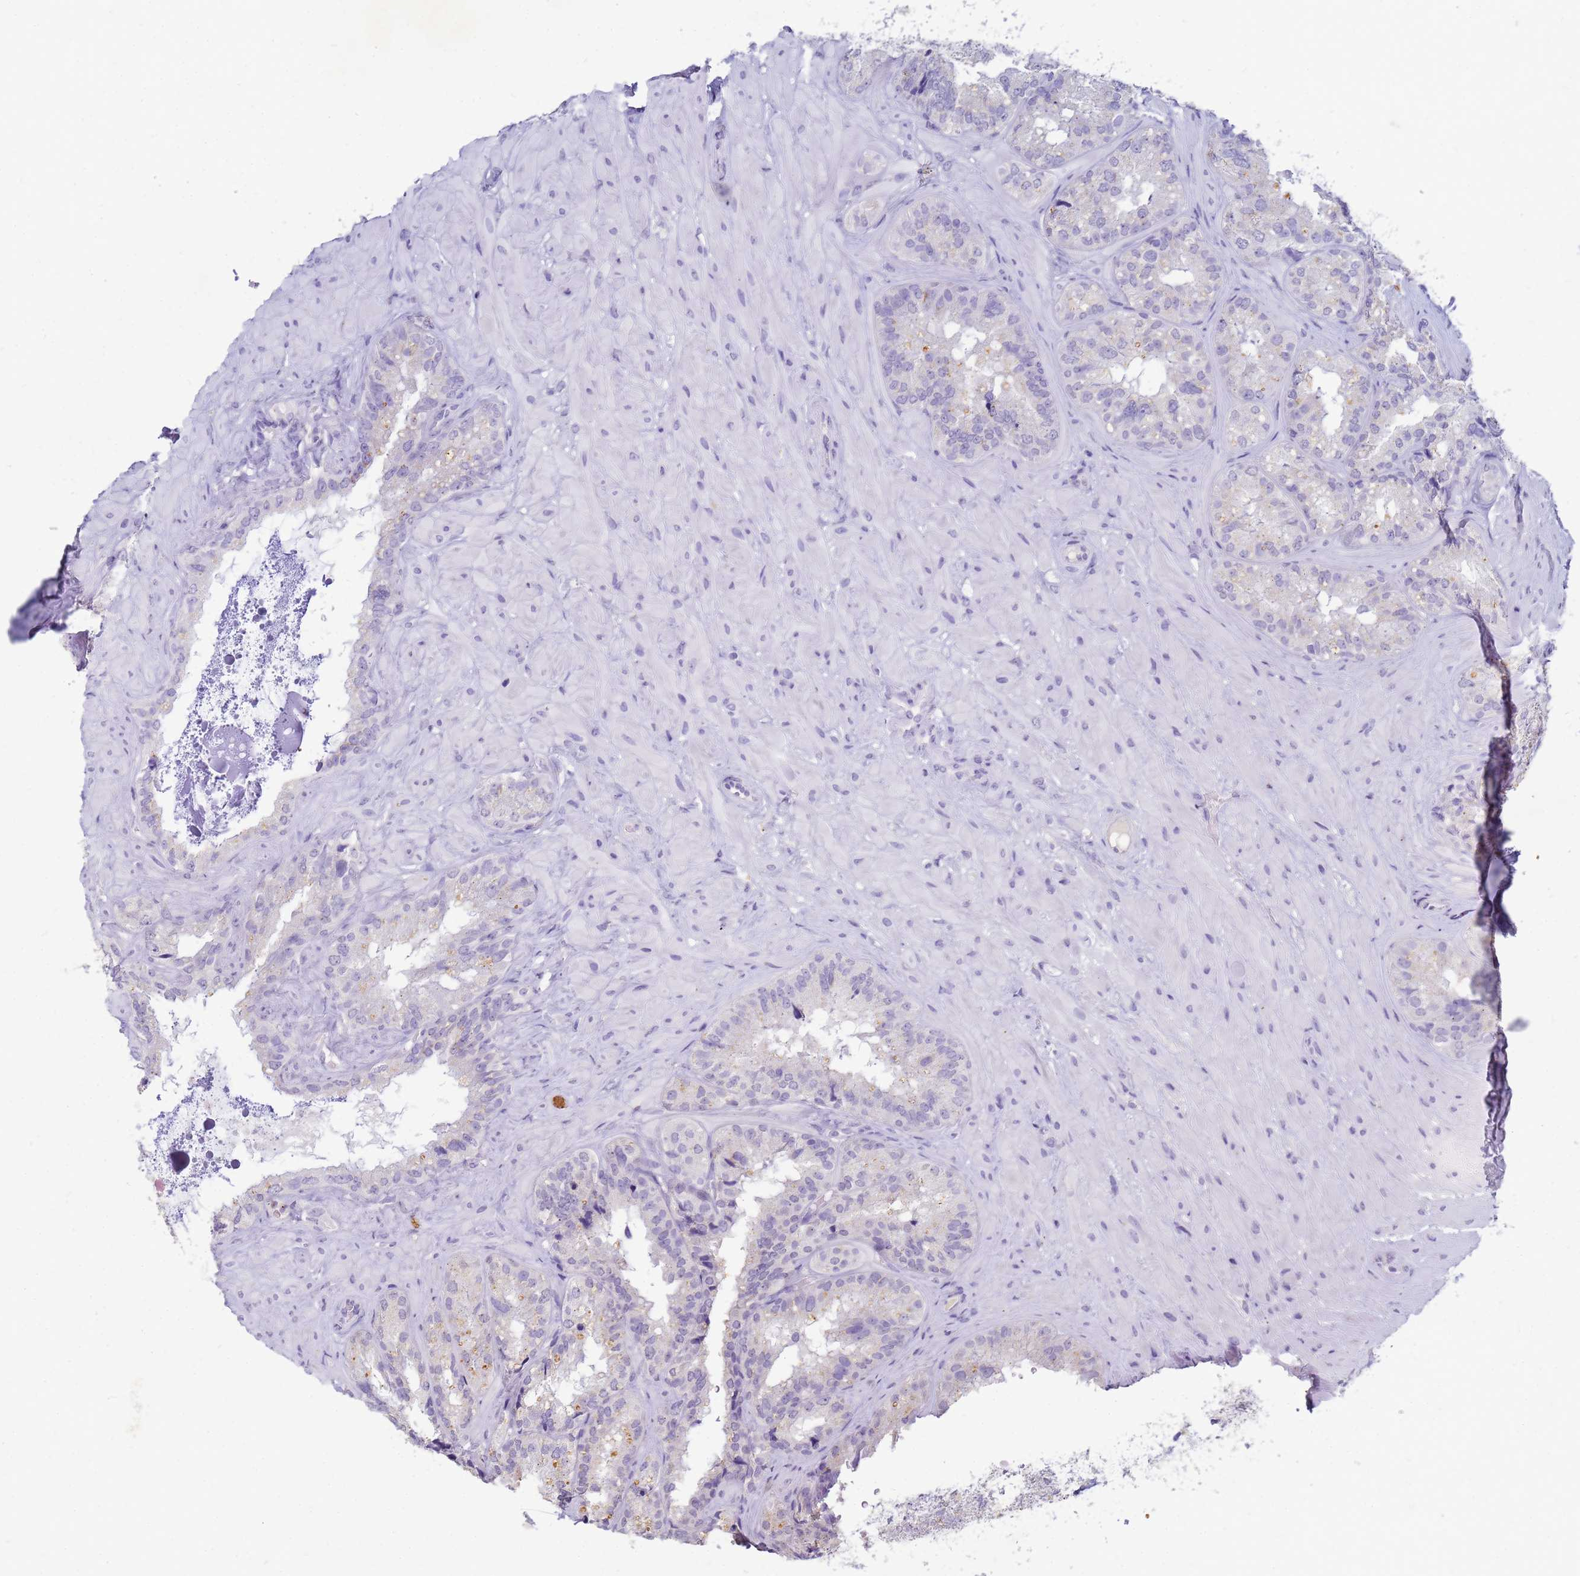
{"staining": {"intensity": "strong", "quantity": "<25%", "location": "cytoplasmic/membranous"}, "tissue": "seminal vesicle", "cell_type": "Glandular cells", "image_type": "normal", "snomed": [{"axis": "morphology", "description": "Normal tissue, NOS"}, {"axis": "topography", "description": "Seminal veicle"}], "caption": "Immunohistochemical staining of normal human seminal vesicle demonstrates strong cytoplasmic/membranous protein staining in approximately <25% of glandular cells.", "gene": "B3GNT8", "patient": {"sex": "male", "age": 58}}